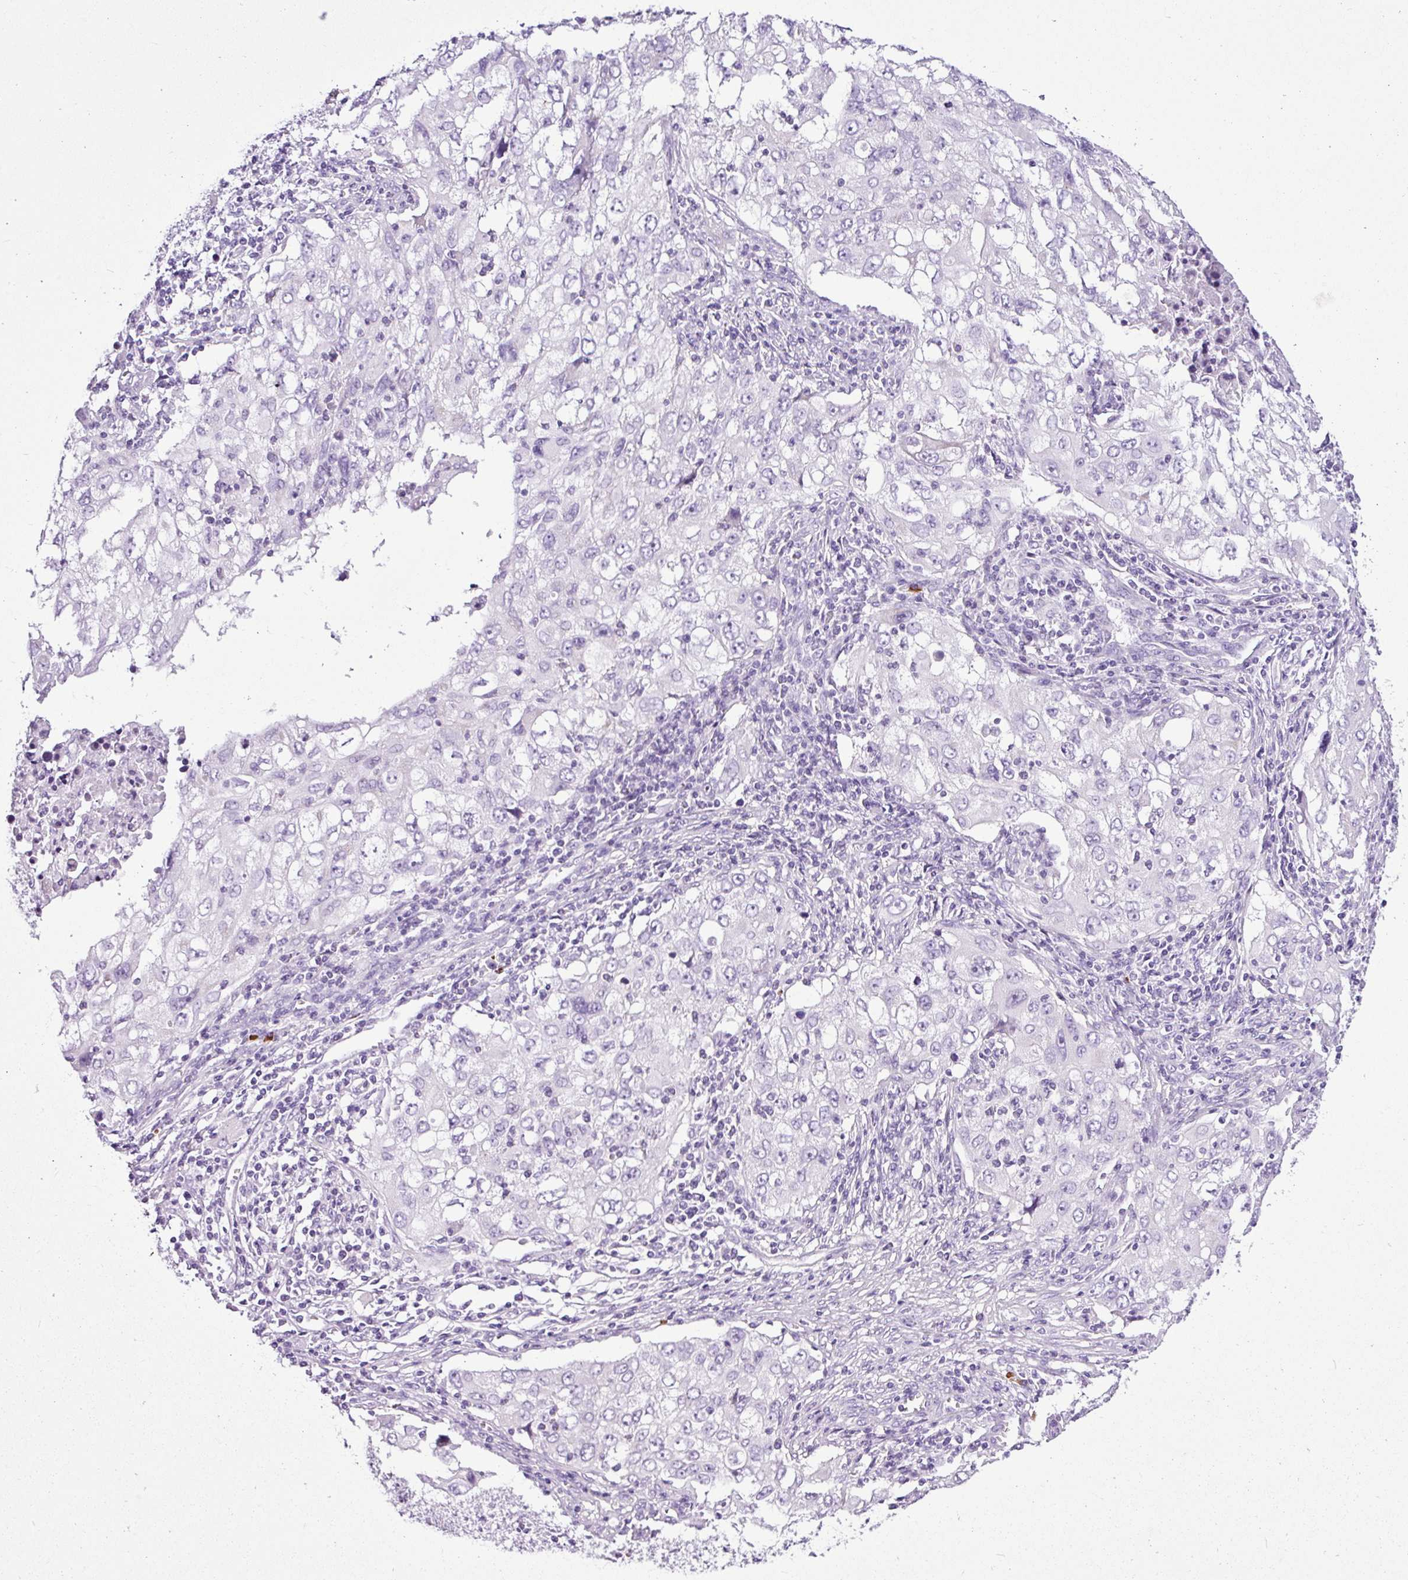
{"staining": {"intensity": "negative", "quantity": "none", "location": "none"}, "tissue": "lung cancer", "cell_type": "Tumor cells", "image_type": "cancer", "snomed": [{"axis": "morphology", "description": "Adenocarcinoma, NOS"}, {"axis": "morphology", "description": "Adenocarcinoma, metastatic, NOS"}, {"axis": "topography", "description": "Lymph node"}, {"axis": "topography", "description": "Lung"}], "caption": "Tumor cells show no significant staining in lung cancer.", "gene": "LILRB4", "patient": {"sex": "female", "age": 42}}